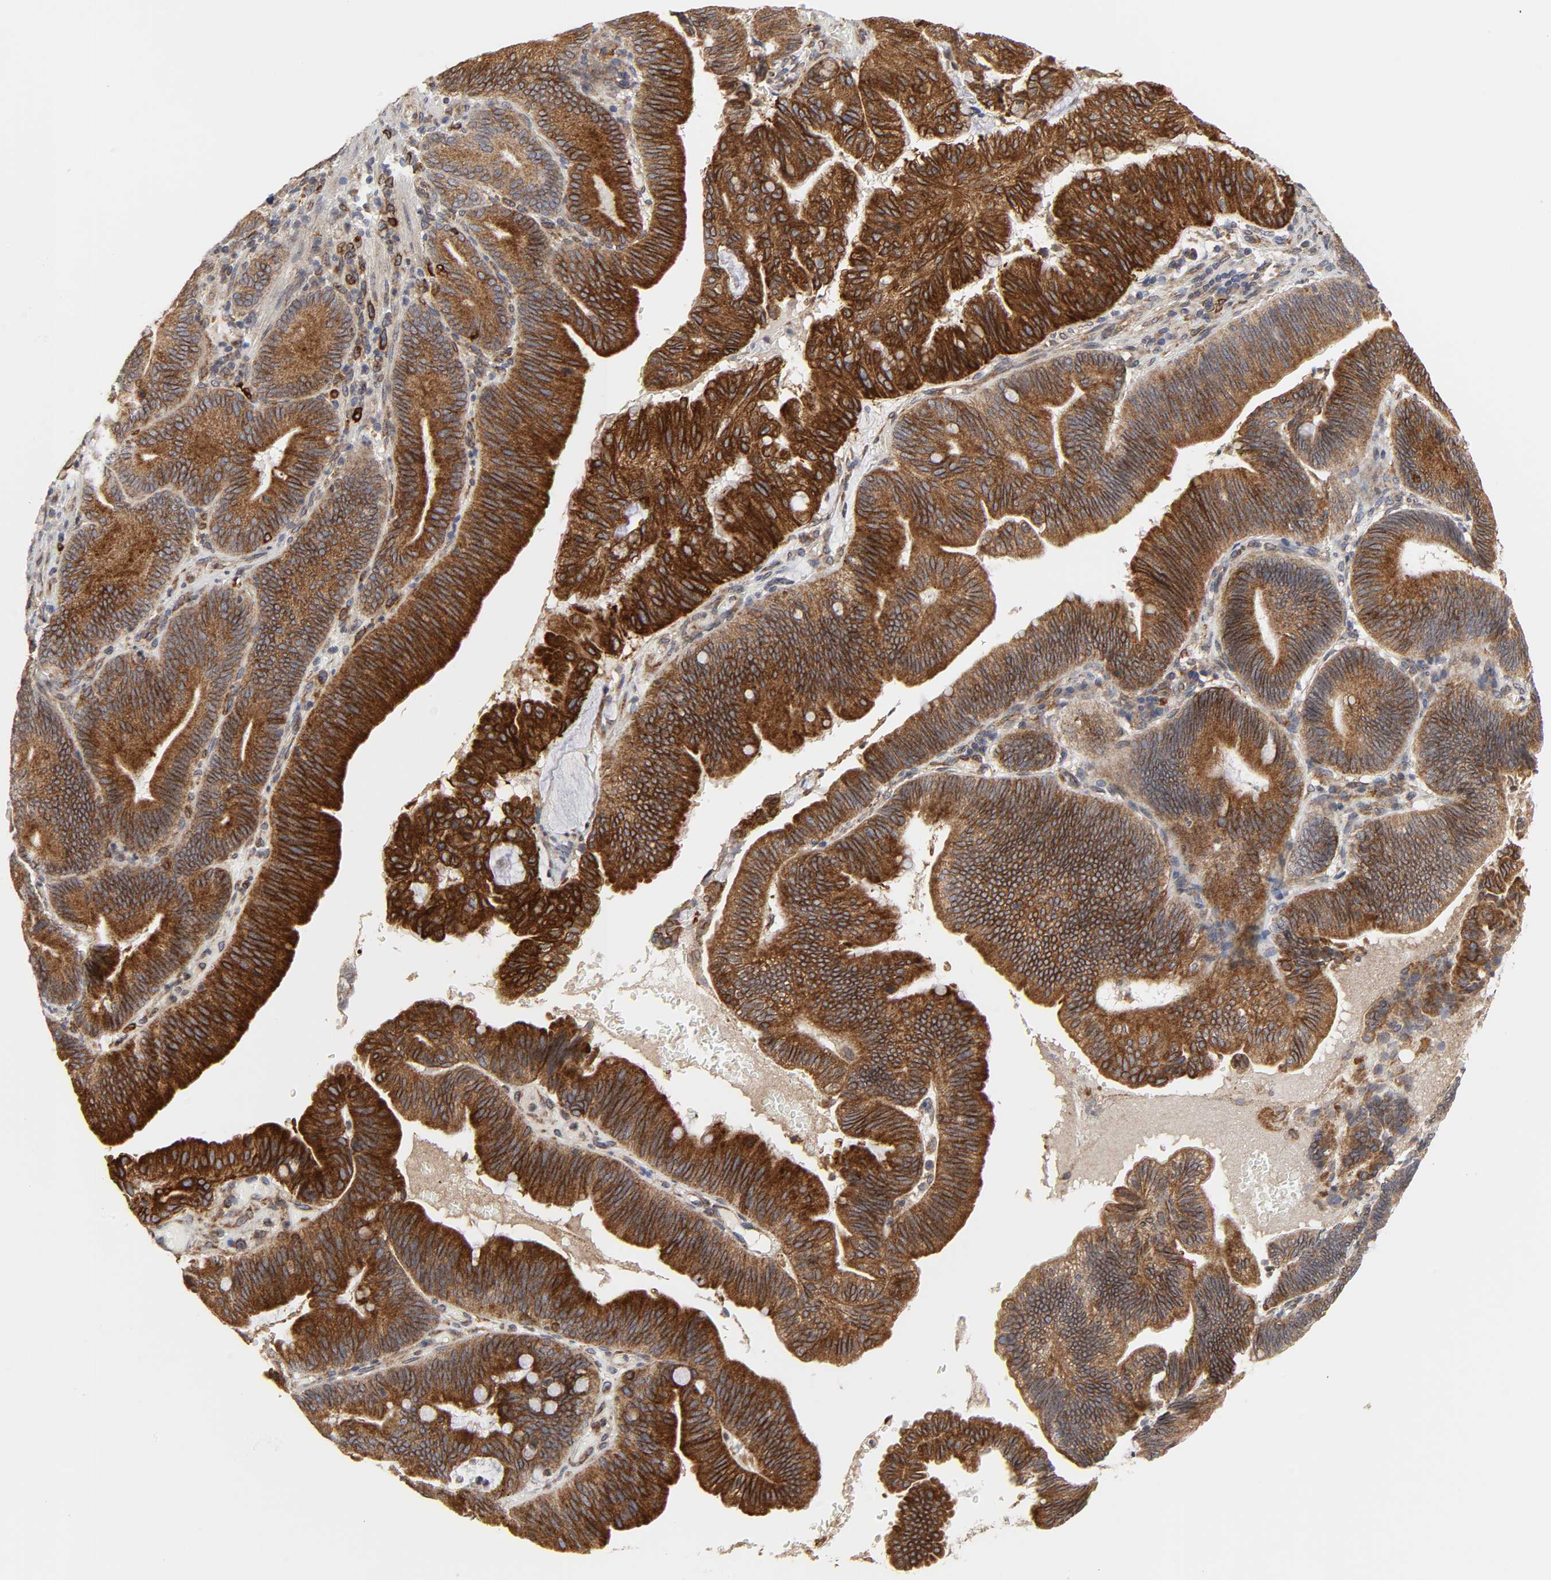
{"staining": {"intensity": "strong", "quantity": ">75%", "location": "cytoplasmic/membranous"}, "tissue": "pancreatic cancer", "cell_type": "Tumor cells", "image_type": "cancer", "snomed": [{"axis": "morphology", "description": "Adenocarcinoma, NOS"}, {"axis": "topography", "description": "Pancreas"}], "caption": "The immunohistochemical stain labels strong cytoplasmic/membranous expression in tumor cells of pancreatic cancer tissue.", "gene": "POR", "patient": {"sex": "male", "age": 82}}